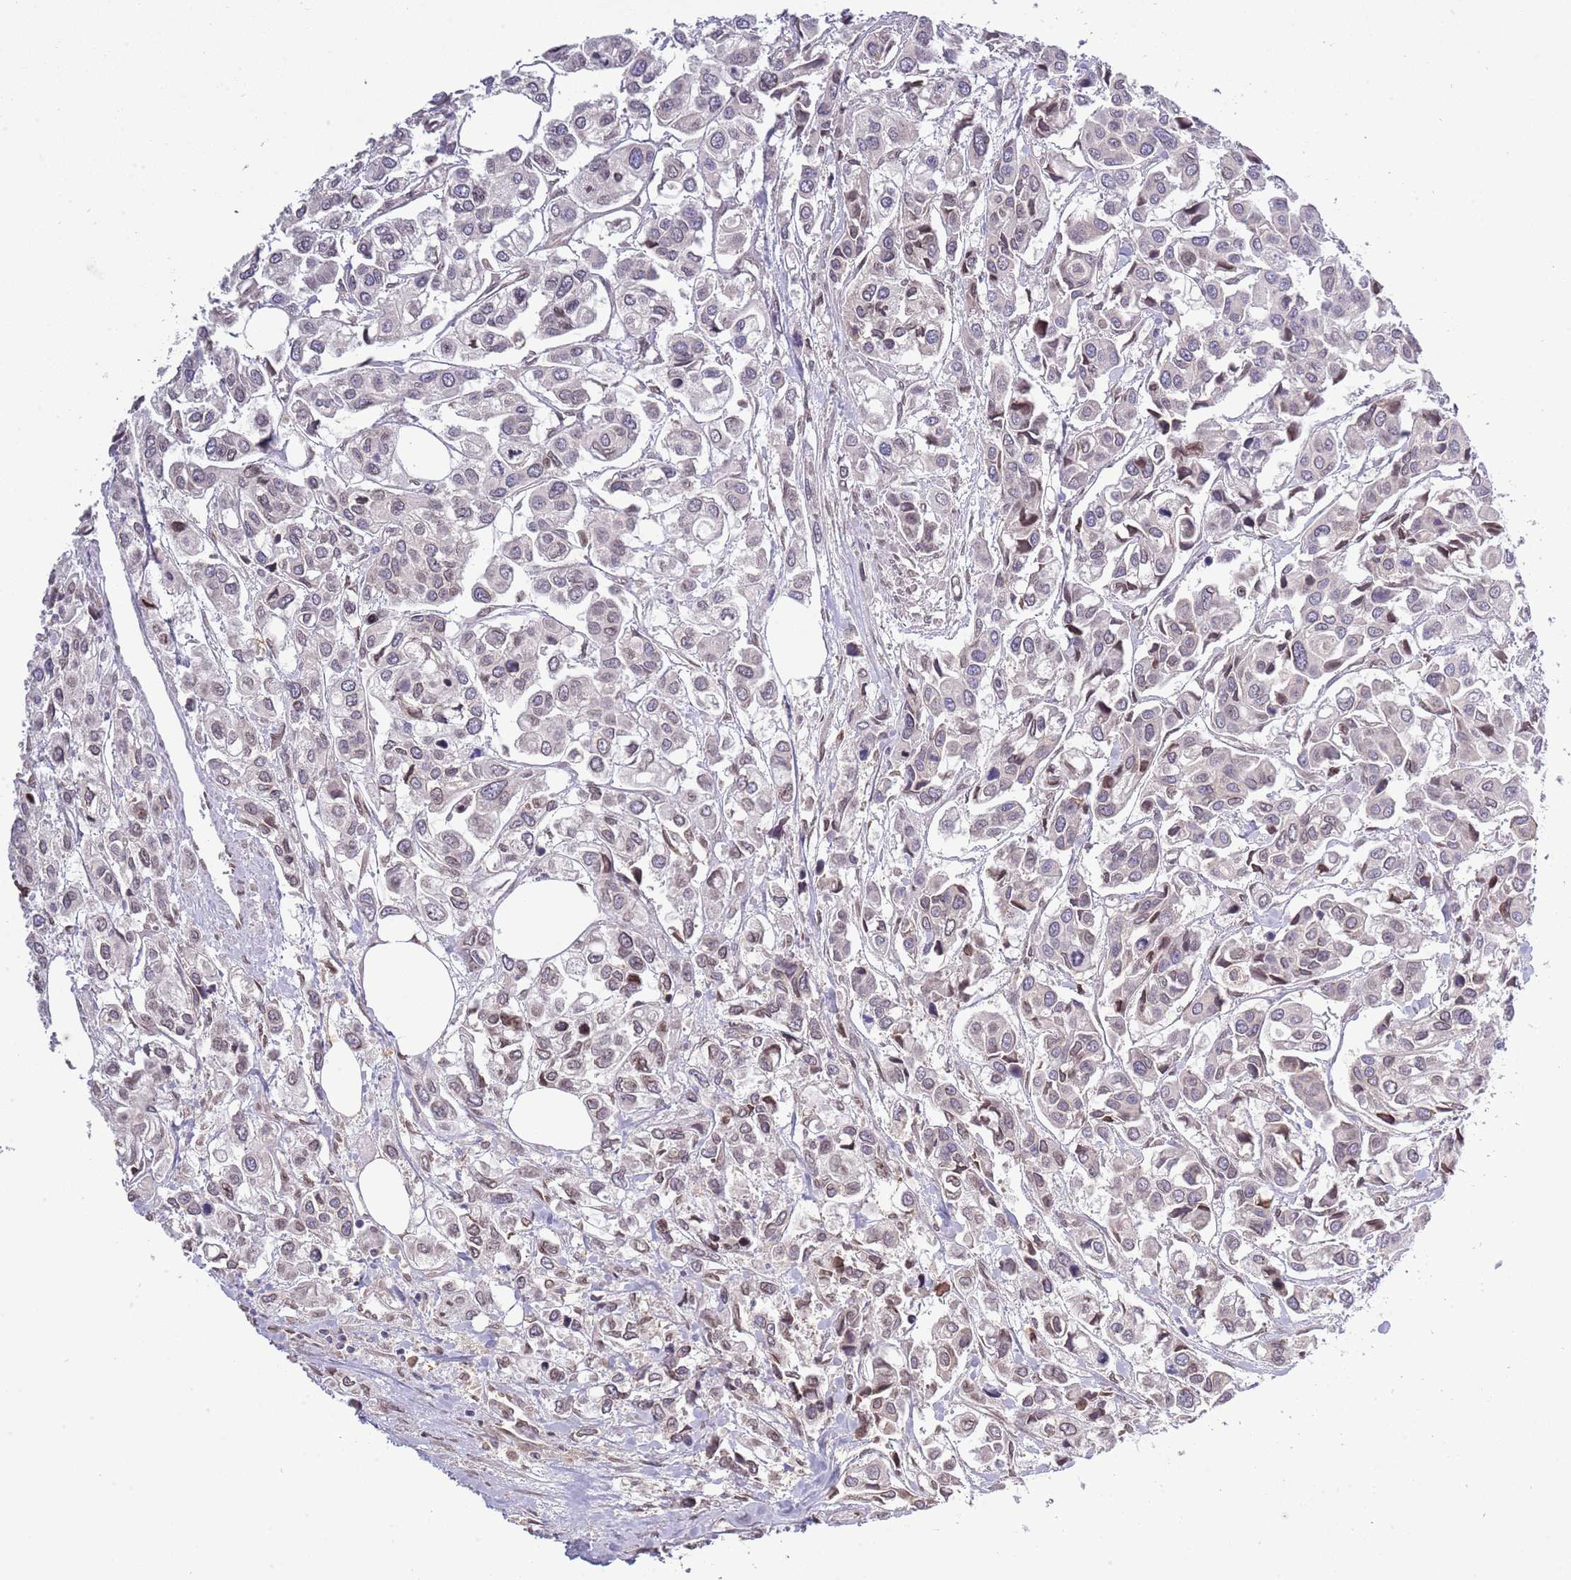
{"staining": {"intensity": "weak", "quantity": "<25%", "location": "nuclear"}, "tissue": "urothelial cancer", "cell_type": "Tumor cells", "image_type": "cancer", "snomed": [{"axis": "morphology", "description": "Urothelial carcinoma, High grade"}, {"axis": "topography", "description": "Urinary bladder"}], "caption": "Tumor cells are negative for protein expression in human urothelial cancer. Nuclei are stained in blue.", "gene": "ZNF665", "patient": {"sex": "male", "age": 67}}